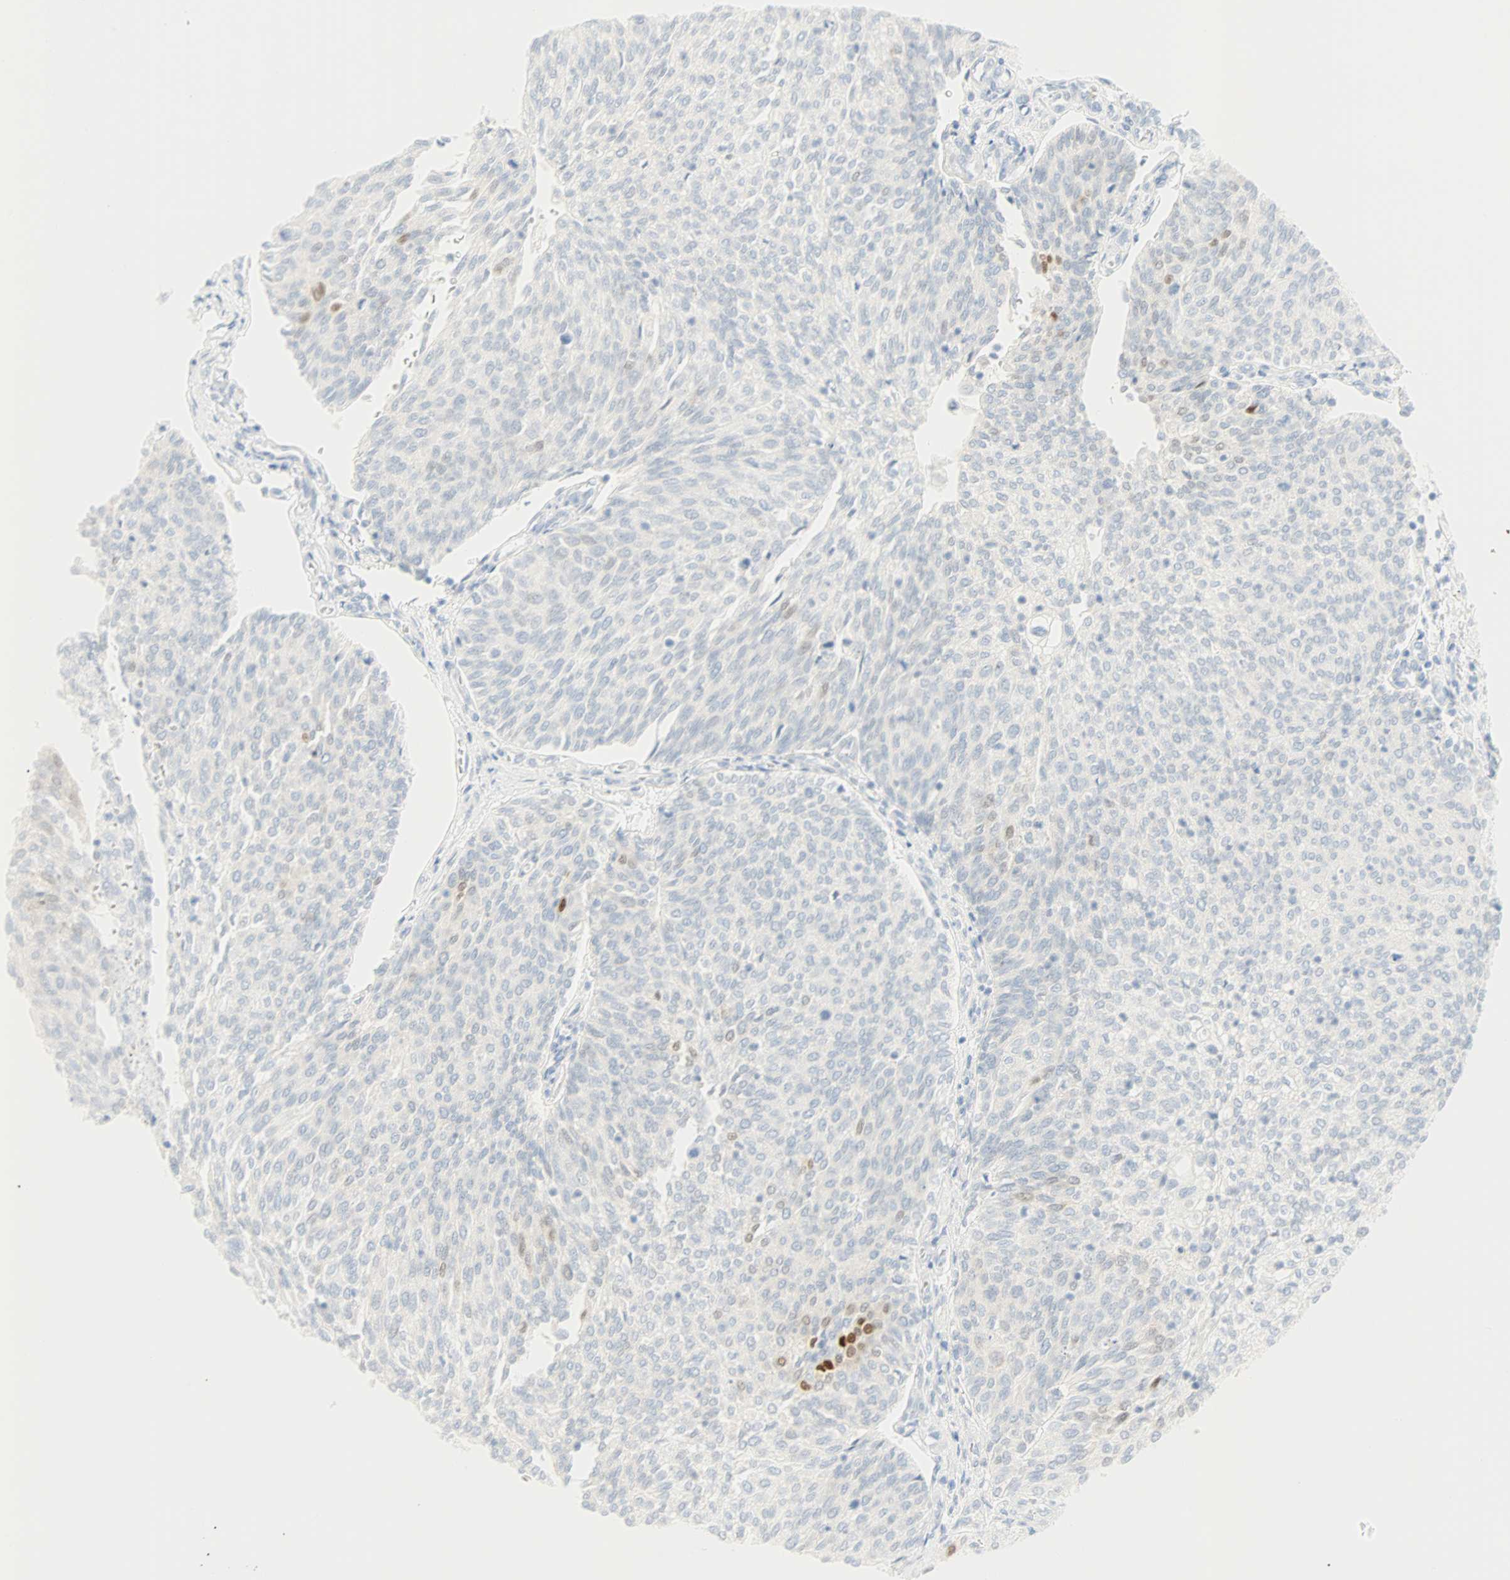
{"staining": {"intensity": "negative", "quantity": "none", "location": "none"}, "tissue": "urothelial cancer", "cell_type": "Tumor cells", "image_type": "cancer", "snomed": [{"axis": "morphology", "description": "Urothelial carcinoma, Low grade"}, {"axis": "topography", "description": "Urinary bladder"}], "caption": "DAB immunohistochemical staining of urothelial cancer displays no significant expression in tumor cells.", "gene": "SELENBP1", "patient": {"sex": "female", "age": 79}}